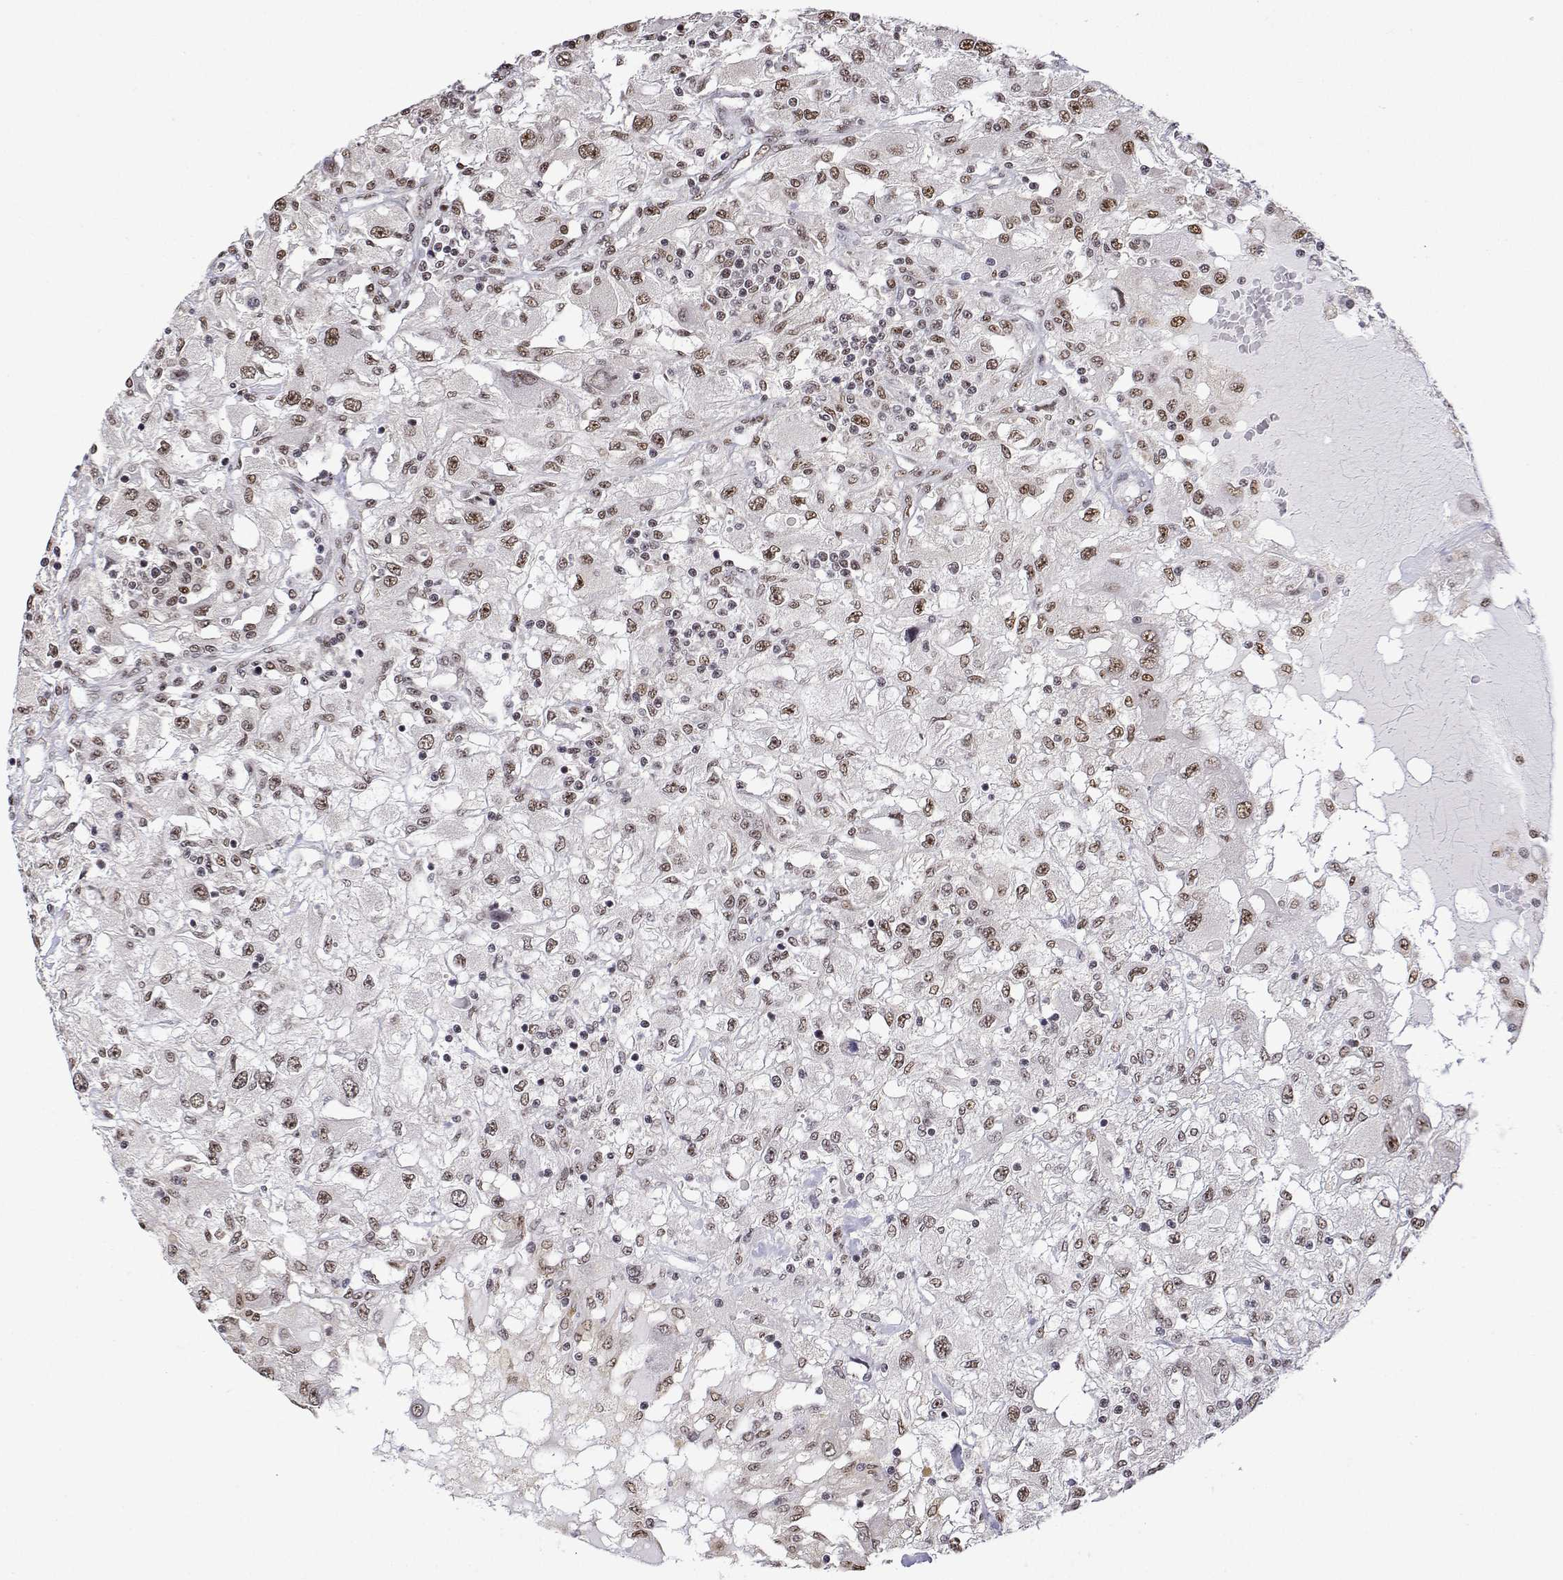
{"staining": {"intensity": "moderate", "quantity": ">75%", "location": "nuclear"}, "tissue": "renal cancer", "cell_type": "Tumor cells", "image_type": "cancer", "snomed": [{"axis": "morphology", "description": "Adenocarcinoma, NOS"}, {"axis": "topography", "description": "Kidney"}], "caption": "Renal adenocarcinoma stained with immunohistochemistry (IHC) displays moderate nuclear positivity in approximately >75% of tumor cells.", "gene": "ADAR", "patient": {"sex": "female", "age": 67}}